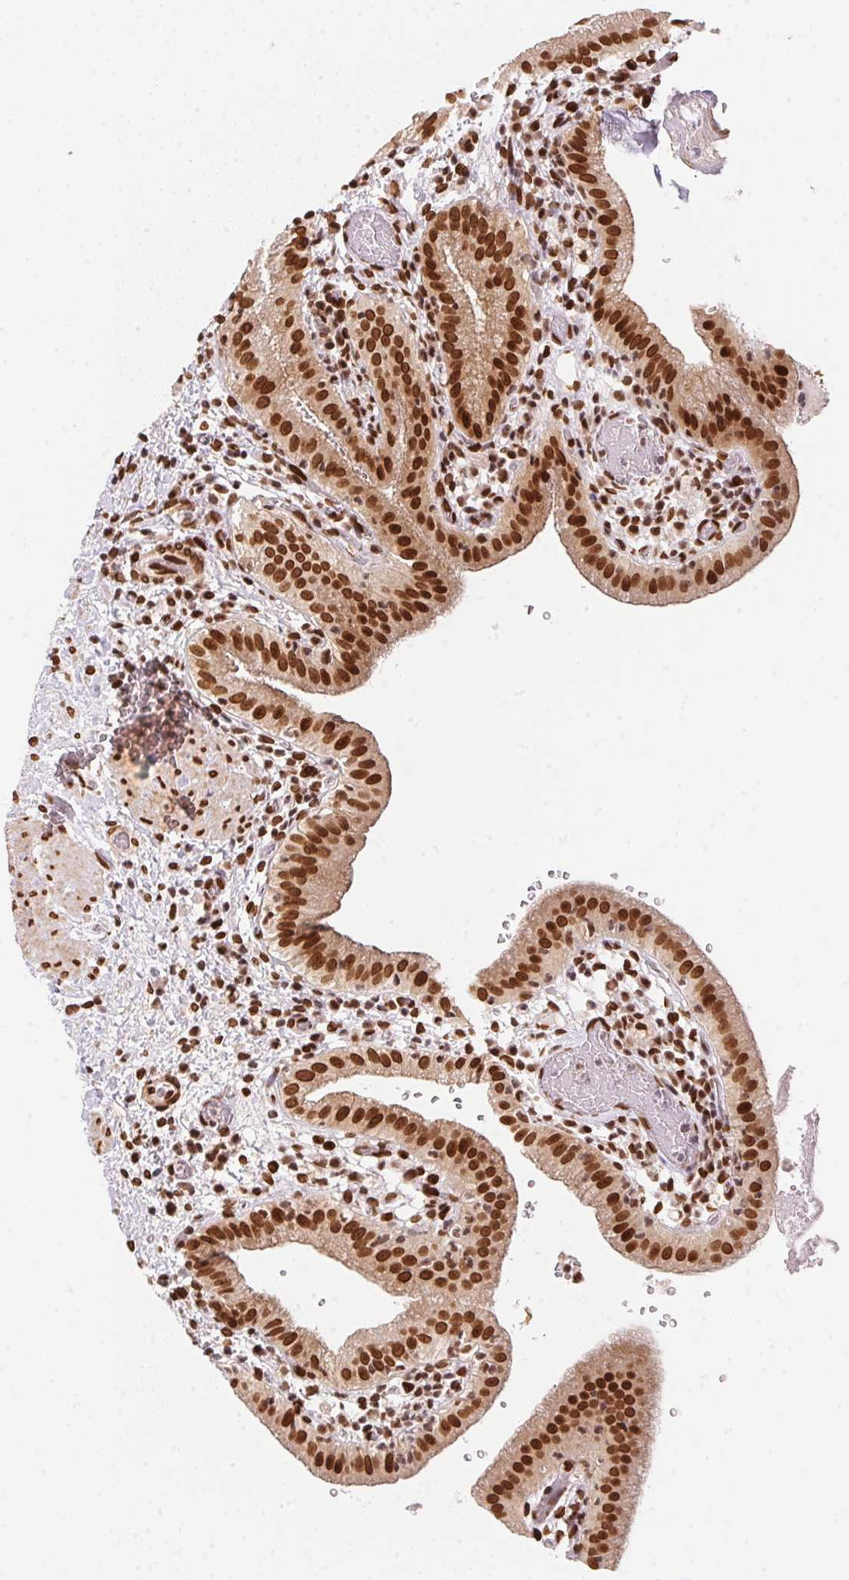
{"staining": {"intensity": "strong", "quantity": ">75%", "location": "nuclear"}, "tissue": "gallbladder", "cell_type": "Glandular cells", "image_type": "normal", "snomed": [{"axis": "morphology", "description": "Normal tissue, NOS"}, {"axis": "topography", "description": "Gallbladder"}], "caption": "Immunohistochemistry of normal gallbladder reveals high levels of strong nuclear positivity in approximately >75% of glandular cells. The staining is performed using DAB (3,3'-diaminobenzidine) brown chromogen to label protein expression. The nuclei are counter-stained blue using hematoxylin.", "gene": "SAP30BP", "patient": {"sex": "male", "age": 26}}